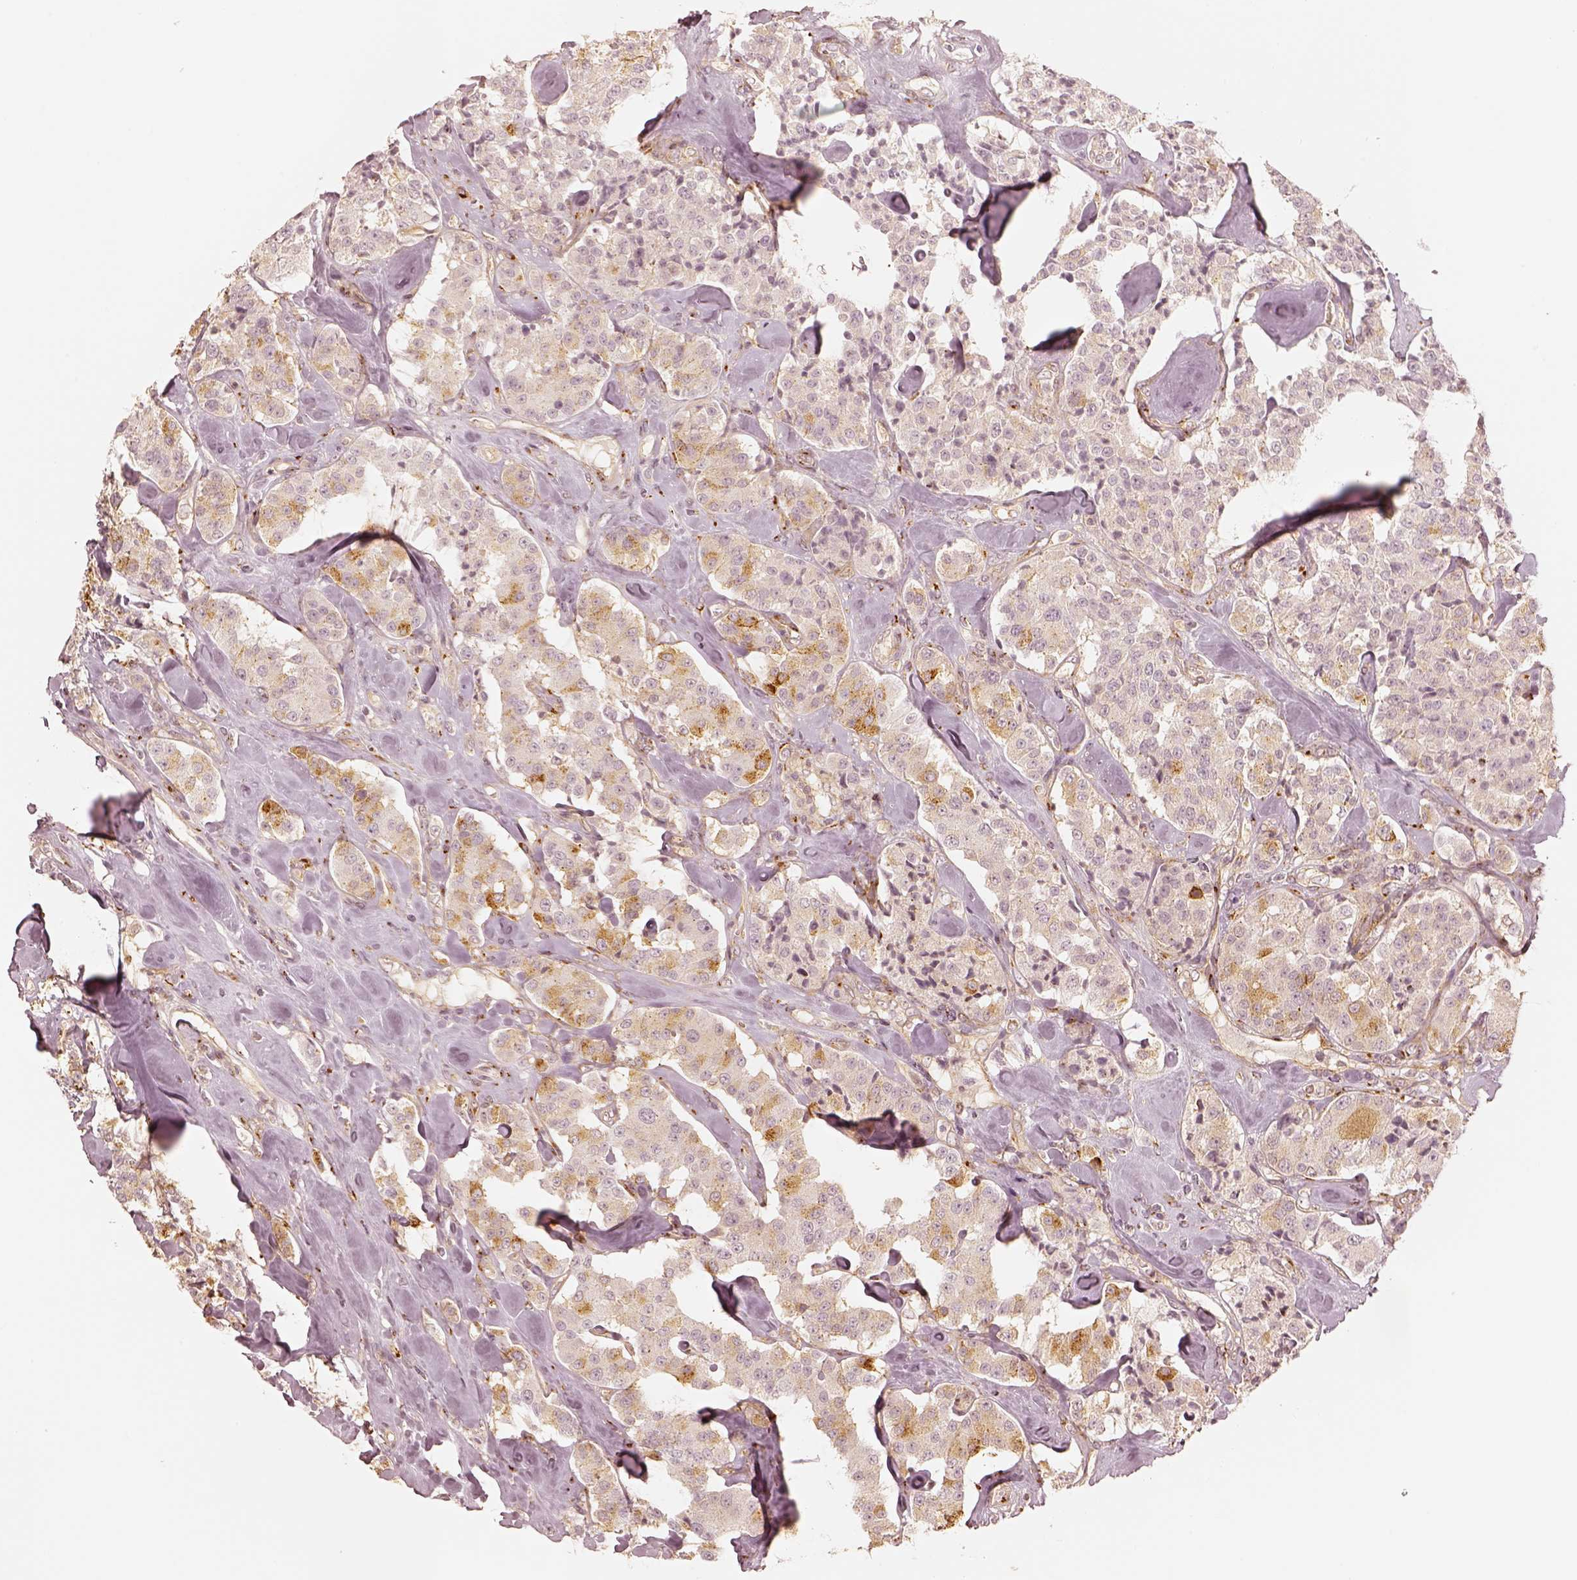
{"staining": {"intensity": "moderate", "quantity": "<25%", "location": "cytoplasmic/membranous"}, "tissue": "carcinoid", "cell_type": "Tumor cells", "image_type": "cancer", "snomed": [{"axis": "morphology", "description": "Carcinoid, malignant, NOS"}, {"axis": "topography", "description": "Pancreas"}], "caption": "A low amount of moderate cytoplasmic/membranous positivity is seen in approximately <25% of tumor cells in malignant carcinoid tissue.", "gene": "GORASP2", "patient": {"sex": "male", "age": 41}}